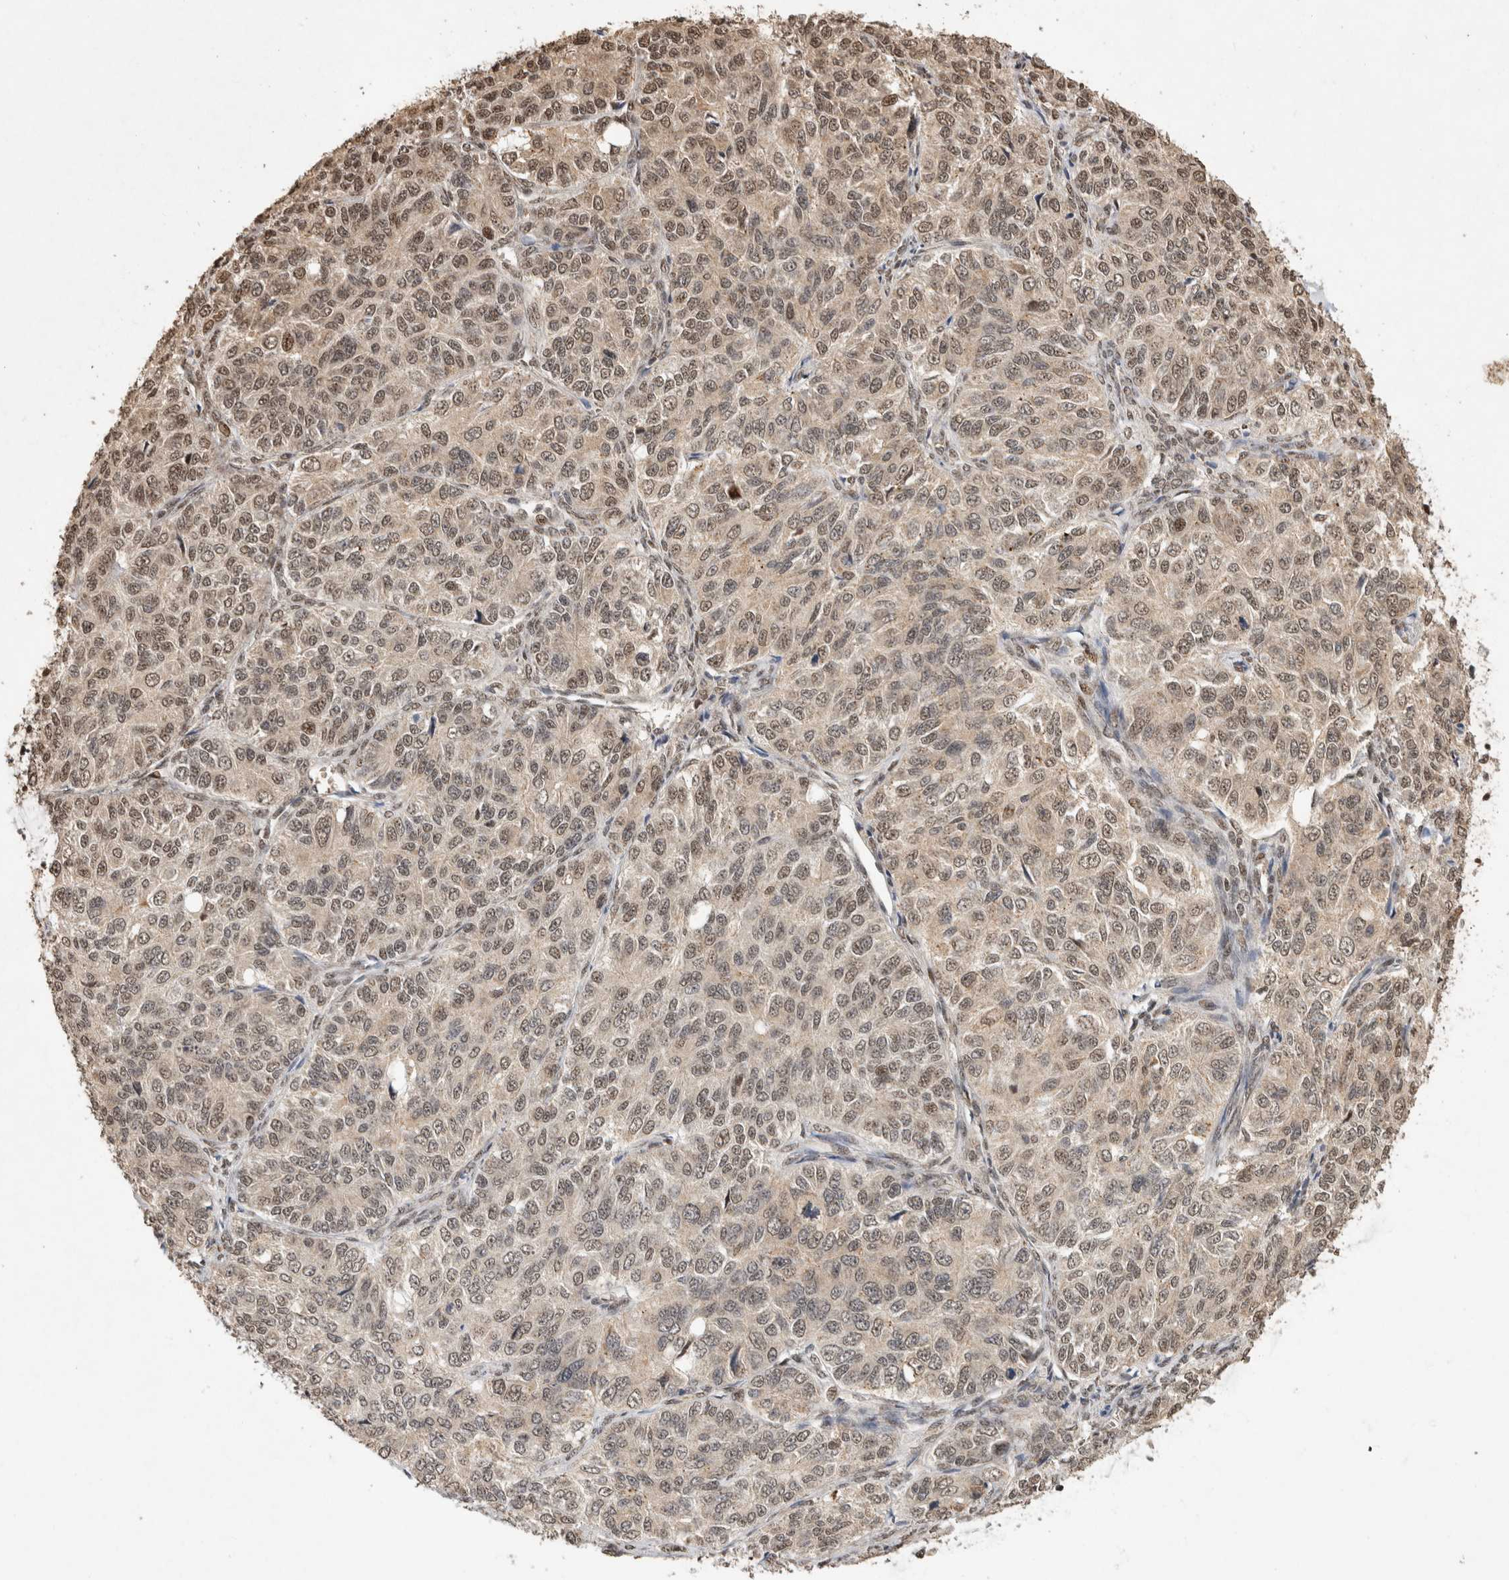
{"staining": {"intensity": "weak", "quantity": ">75%", "location": "cytoplasmic/membranous,nuclear"}, "tissue": "ovarian cancer", "cell_type": "Tumor cells", "image_type": "cancer", "snomed": [{"axis": "morphology", "description": "Carcinoma, endometroid"}, {"axis": "topography", "description": "Ovary"}], "caption": "Ovarian endometroid carcinoma was stained to show a protein in brown. There is low levels of weak cytoplasmic/membranous and nuclear positivity in approximately >75% of tumor cells. The protein is shown in brown color, while the nuclei are stained blue.", "gene": "KEAP1", "patient": {"sex": "female", "age": 51}}